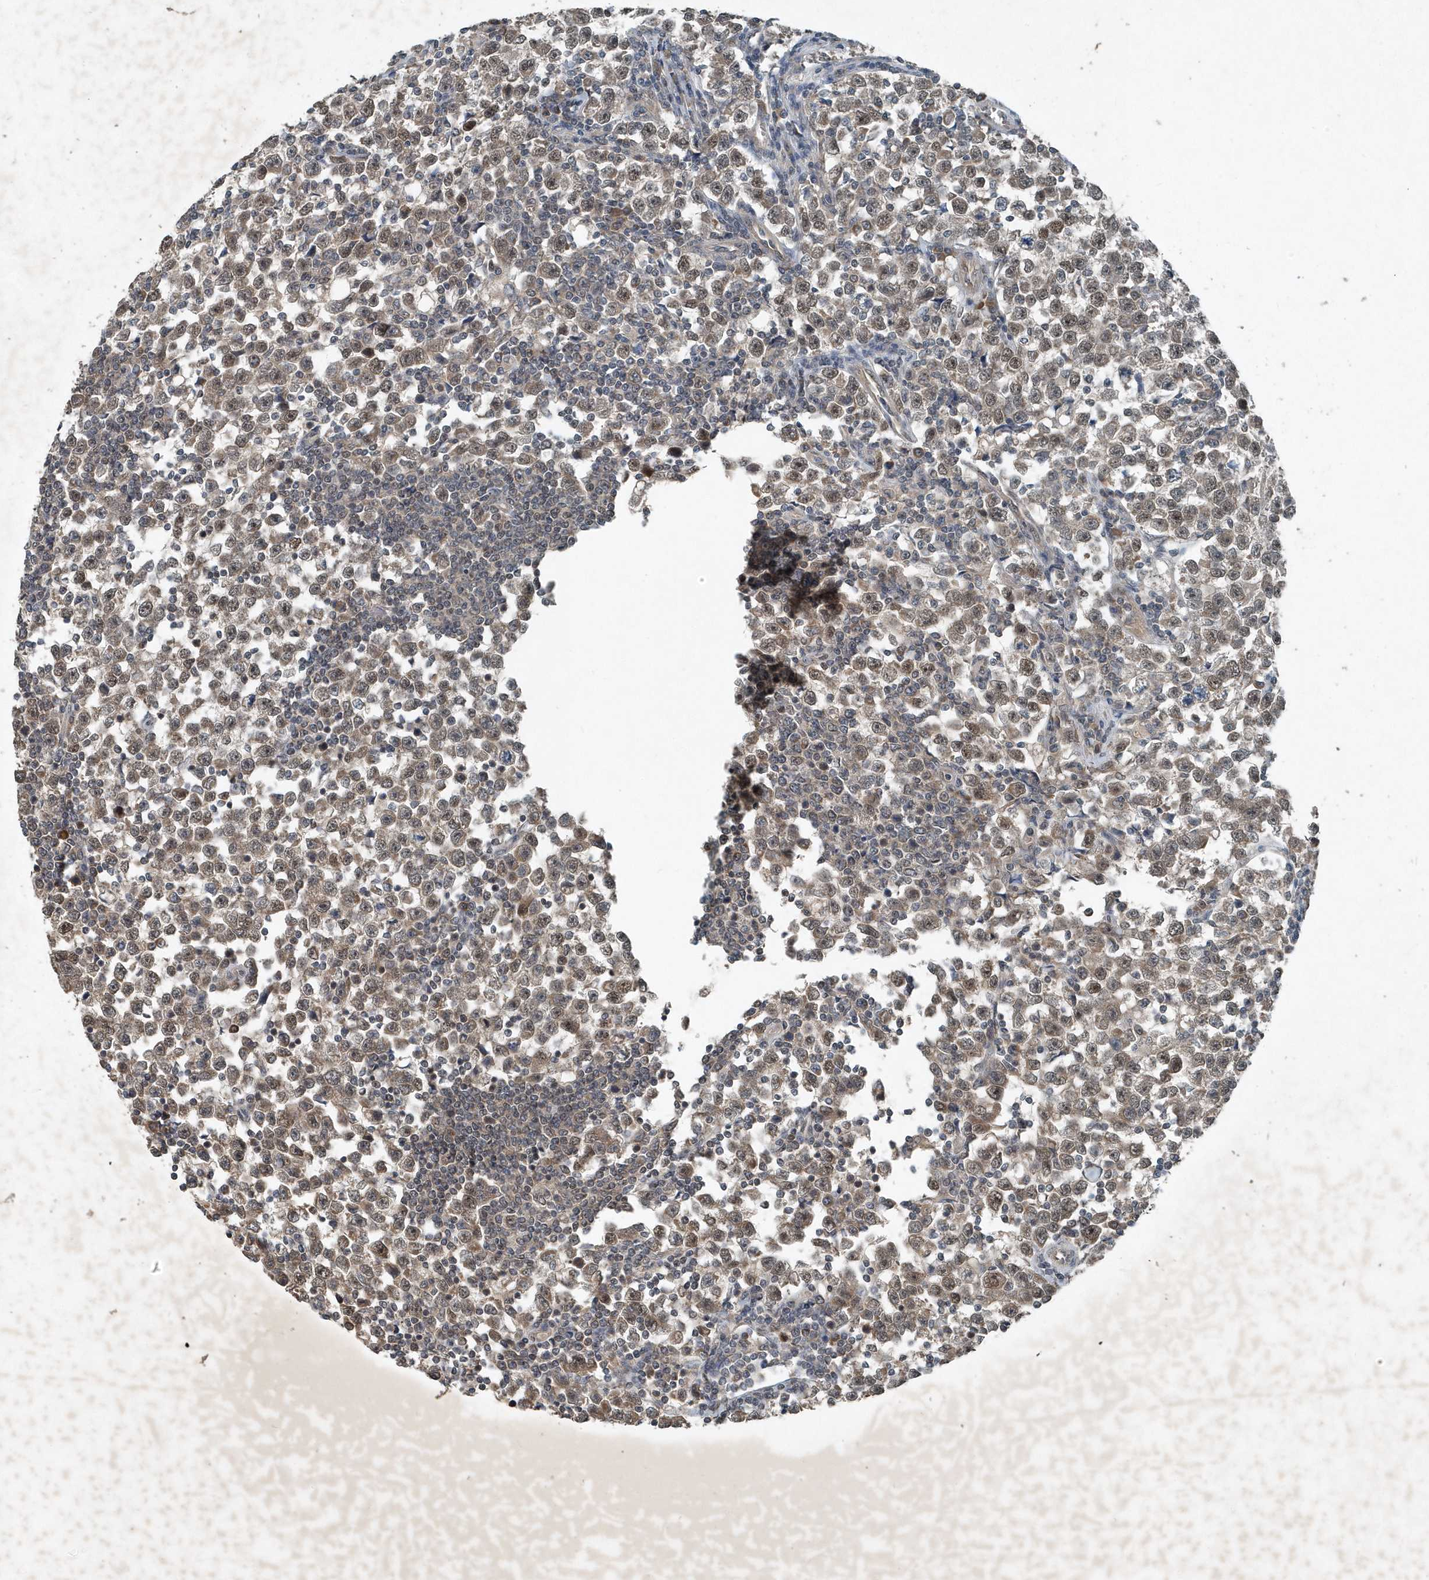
{"staining": {"intensity": "weak", "quantity": "25%-75%", "location": "cytoplasmic/membranous,nuclear"}, "tissue": "testis cancer", "cell_type": "Tumor cells", "image_type": "cancer", "snomed": [{"axis": "morphology", "description": "Normal tissue, NOS"}, {"axis": "morphology", "description": "Seminoma, NOS"}, {"axis": "topography", "description": "Testis"}], "caption": "Brown immunohistochemical staining in human testis cancer (seminoma) shows weak cytoplasmic/membranous and nuclear expression in about 25%-75% of tumor cells.", "gene": "SCFD2", "patient": {"sex": "male", "age": 43}}